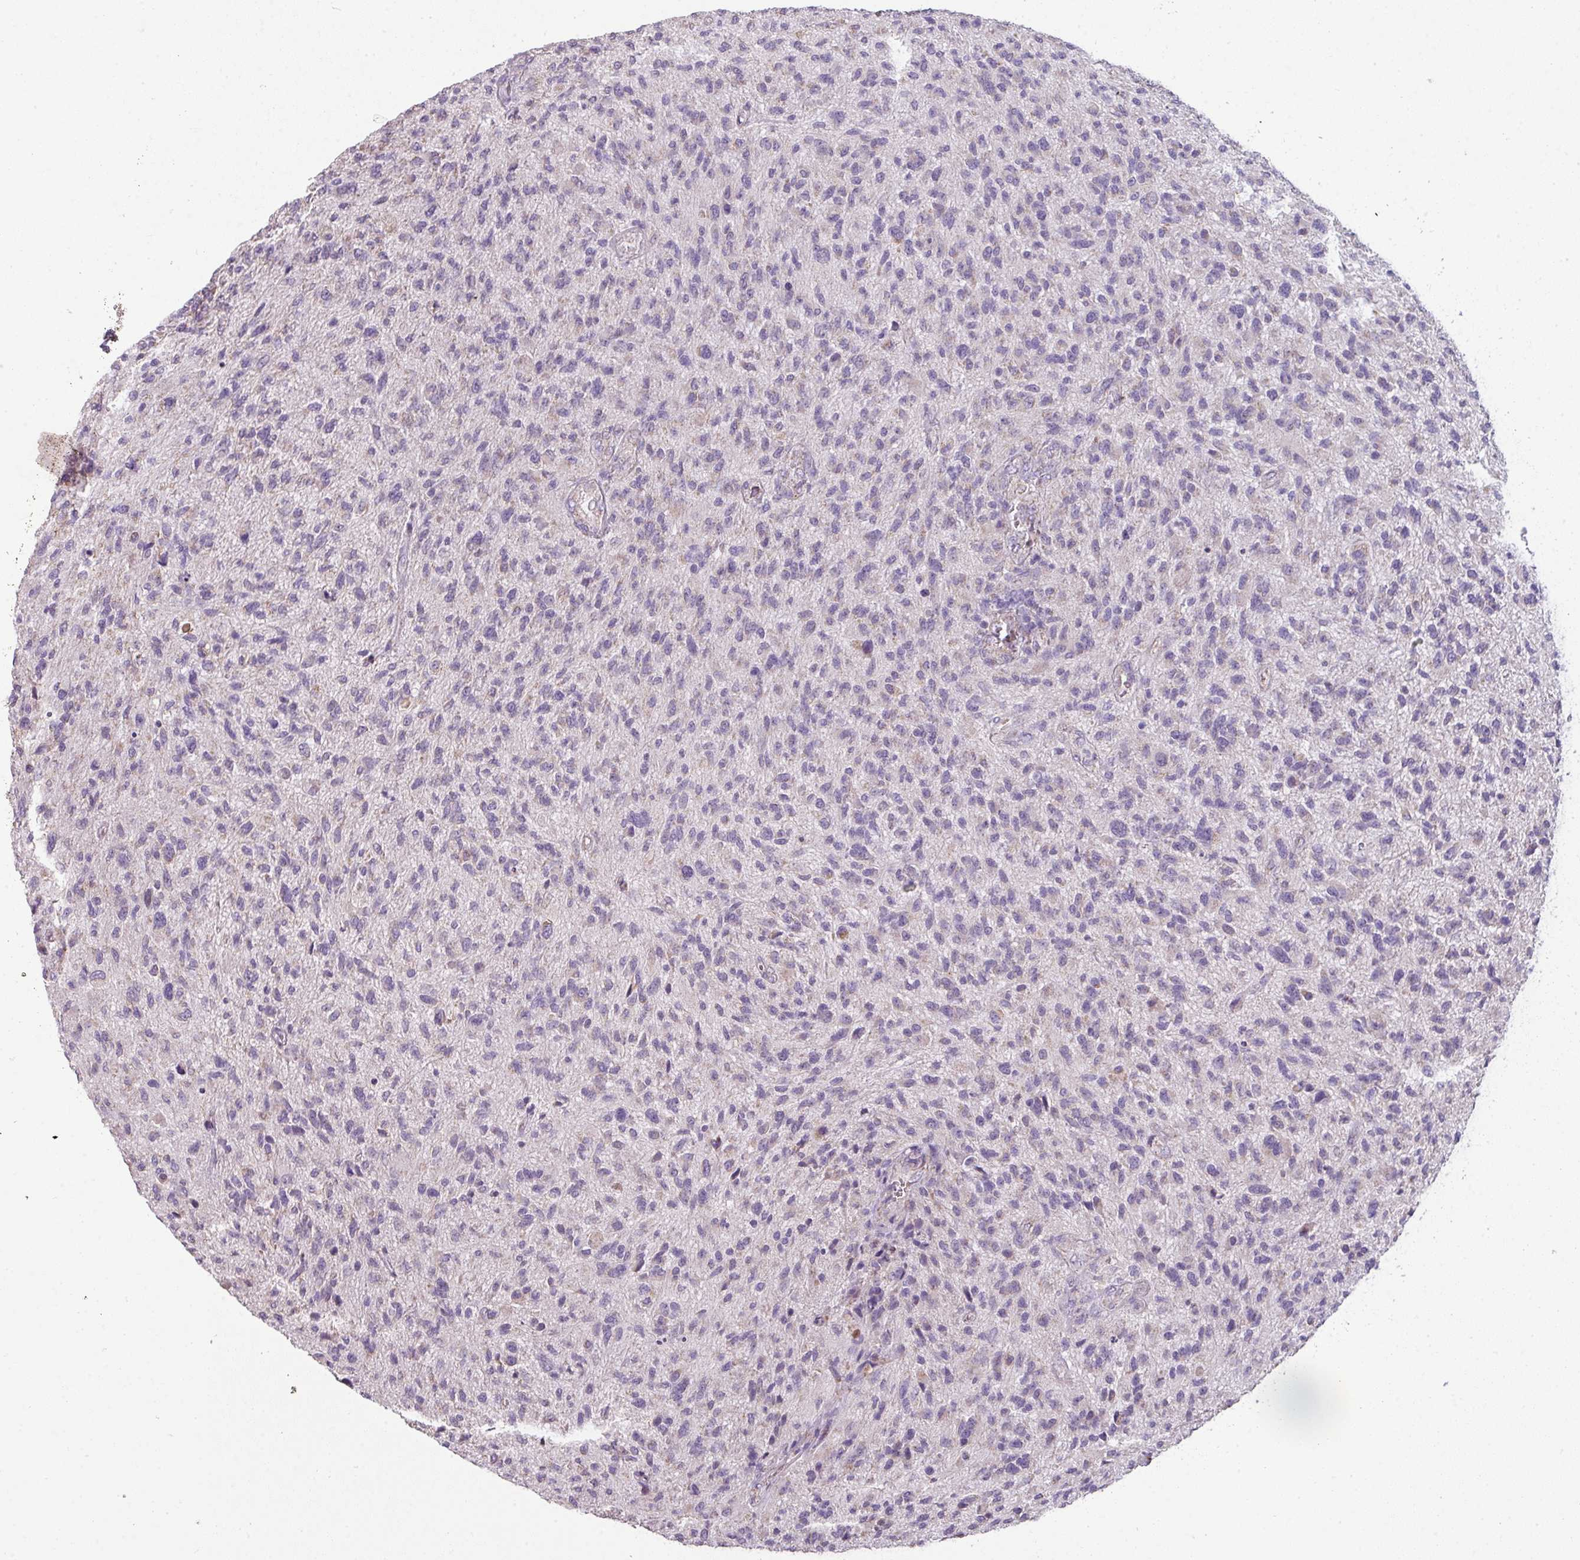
{"staining": {"intensity": "negative", "quantity": "none", "location": "none"}, "tissue": "glioma", "cell_type": "Tumor cells", "image_type": "cancer", "snomed": [{"axis": "morphology", "description": "Glioma, malignant, High grade"}, {"axis": "topography", "description": "Brain"}], "caption": "The image exhibits no significant staining in tumor cells of high-grade glioma (malignant).", "gene": "PALS2", "patient": {"sex": "male", "age": 47}}